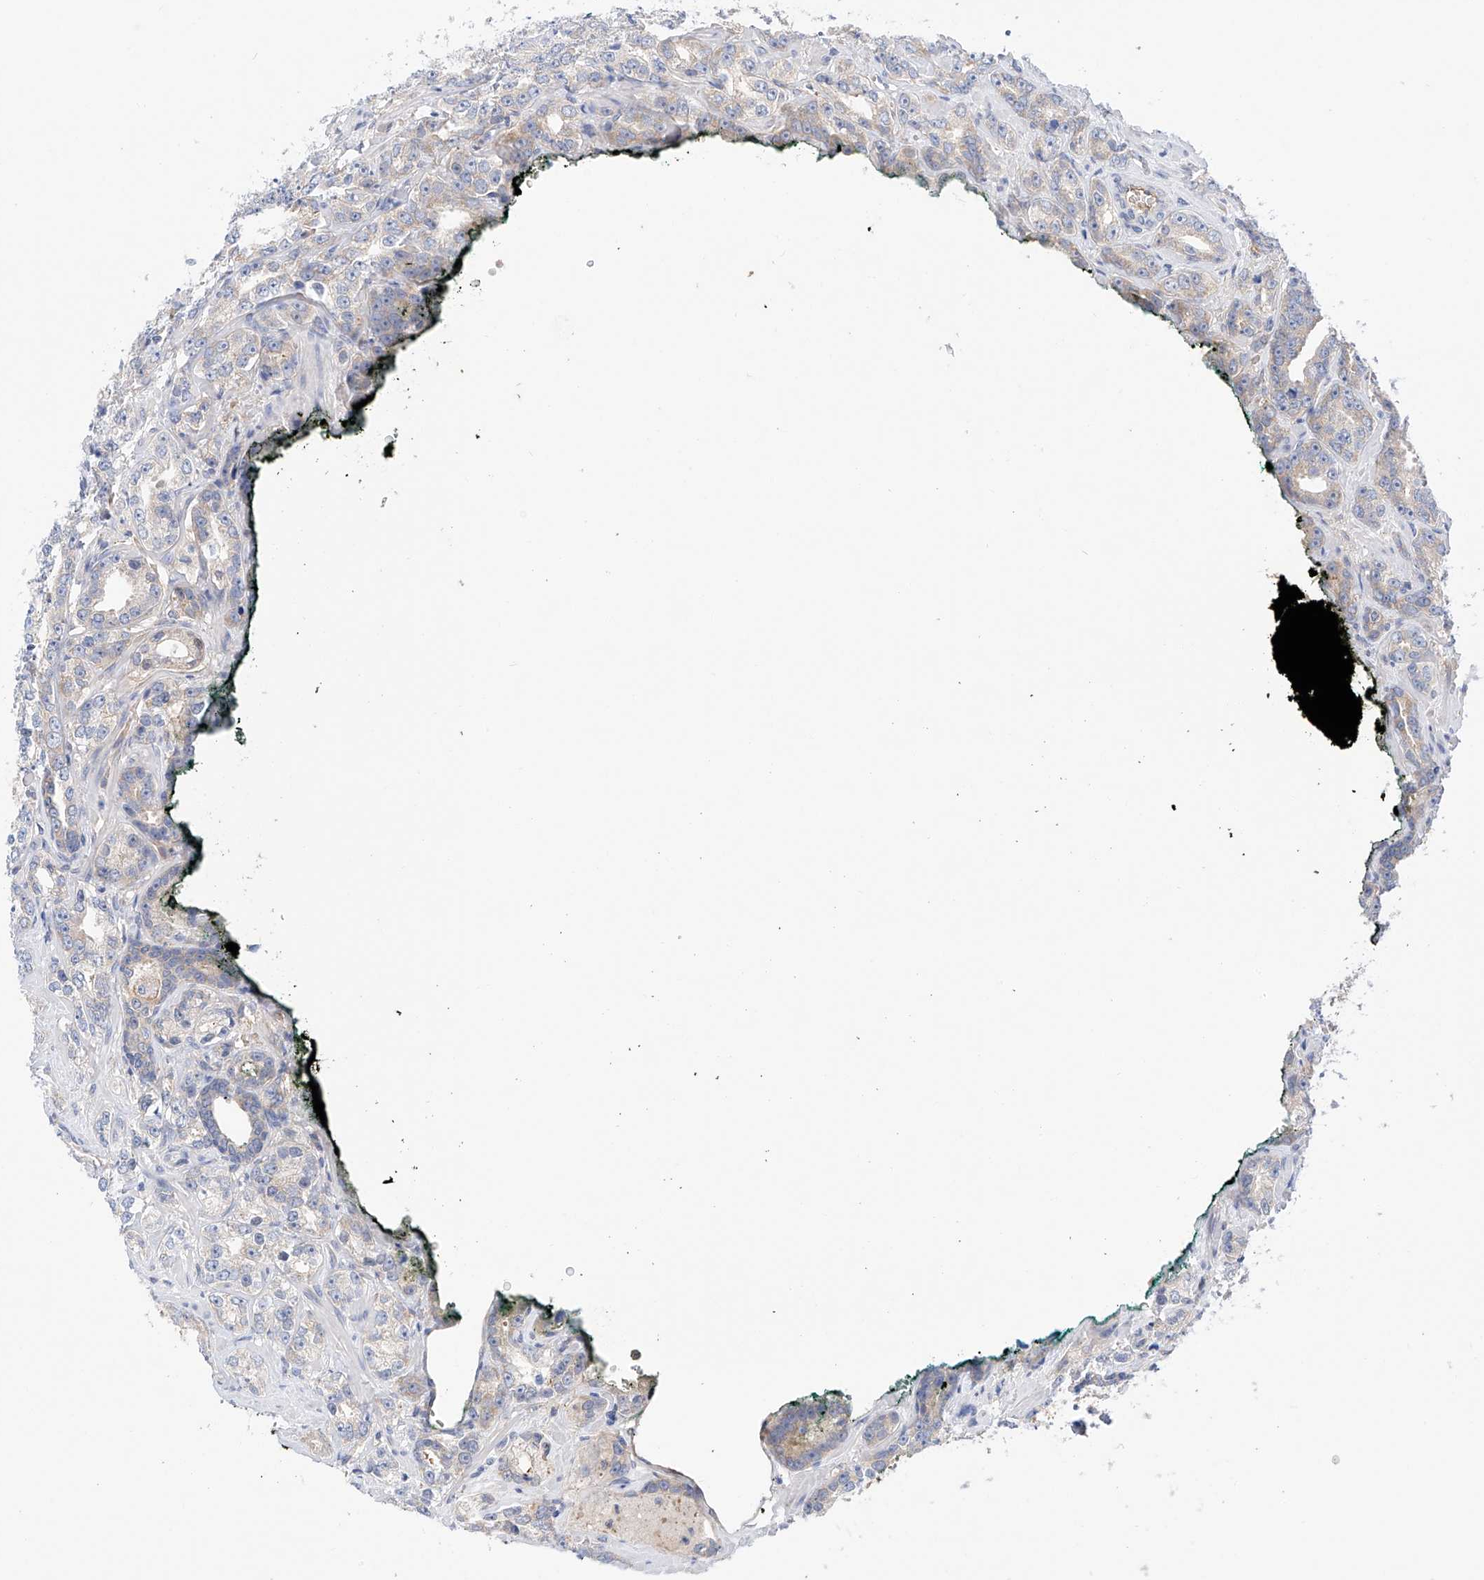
{"staining": {"intensity": "negative", "quantity": "none", "location": "none"}, "tissue": "prostate cancer", "cell_type": "Tumor cells", "image_type": "cancer", "snomed": [{"axis": "morphology", "description": "Adenocarcinoma, High grade"}, {"axis": "topography", "description": "Prostate"}], "caption": "This micrograph is of prostate cancer stained with immunohistochemistry to label a protein in brown with the nuclei are counter-stained blue. There is no positivity in tumor cells.", "gene": "PGGT1B", "patient": {"sex": "male", "age": 62}}